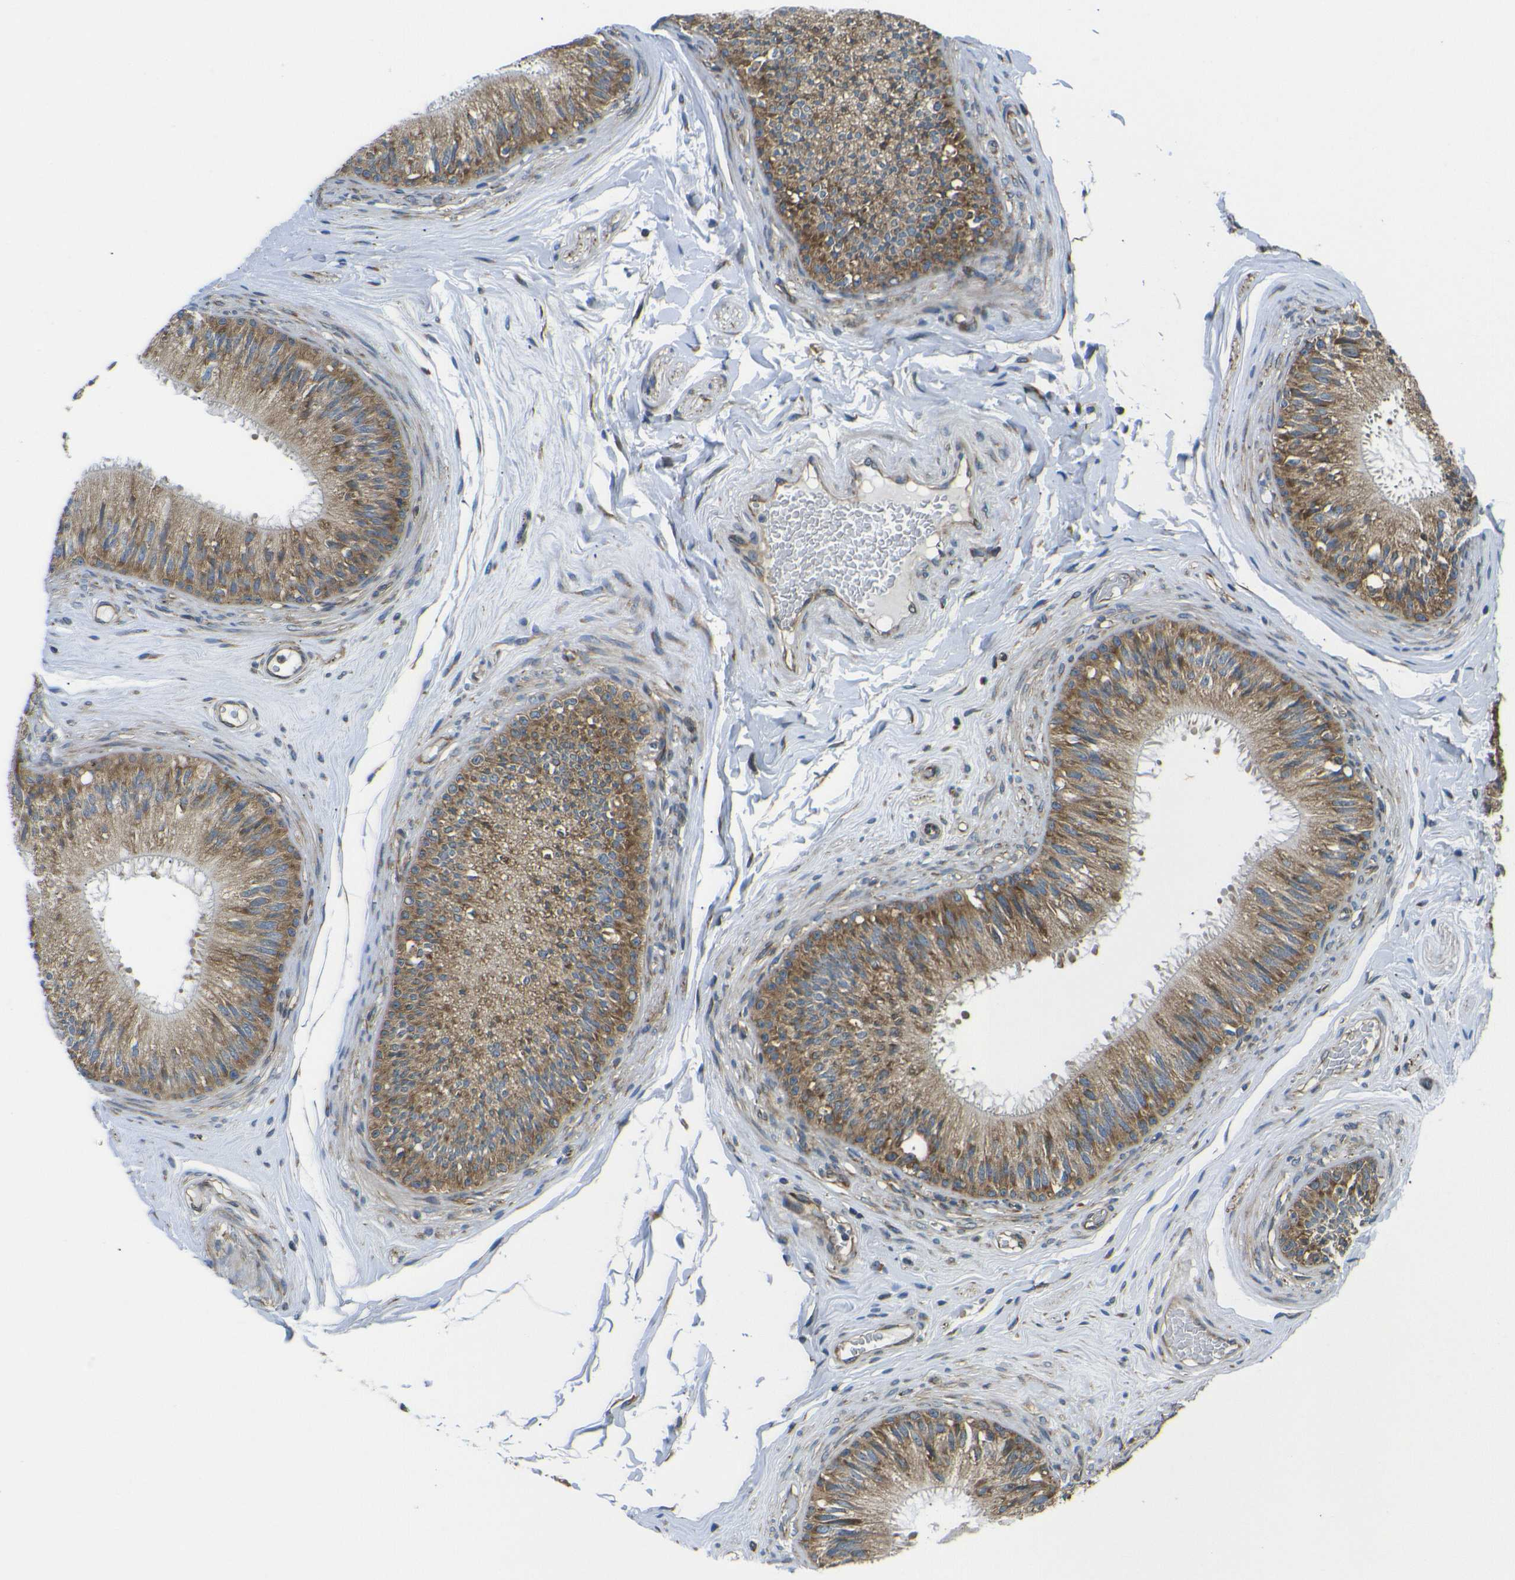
{"staining": {"intensity": "moderate", "quantity": ">75%", "location": "cytoplasmic/membranous"}, "tissue": "epididymis", "cell_type": "Glandular cells", "image_type": "normal", "snomed": [{"axis": "morphology", "description": "Normal tissue, NOS"}, {"axis": "topography", "description": "Testis"}, {"axis": "topography", "description": "Epididymis"}], "caption": "Immunohistochemical staining of benign human epididymis exhibits moderate cytoplasmic/membranous protein expression in approximately >75% of glandular cells. Nuclei are stained in blue.", "gene": "RPSA", "patient": {"sex": "male", "age": 36}}